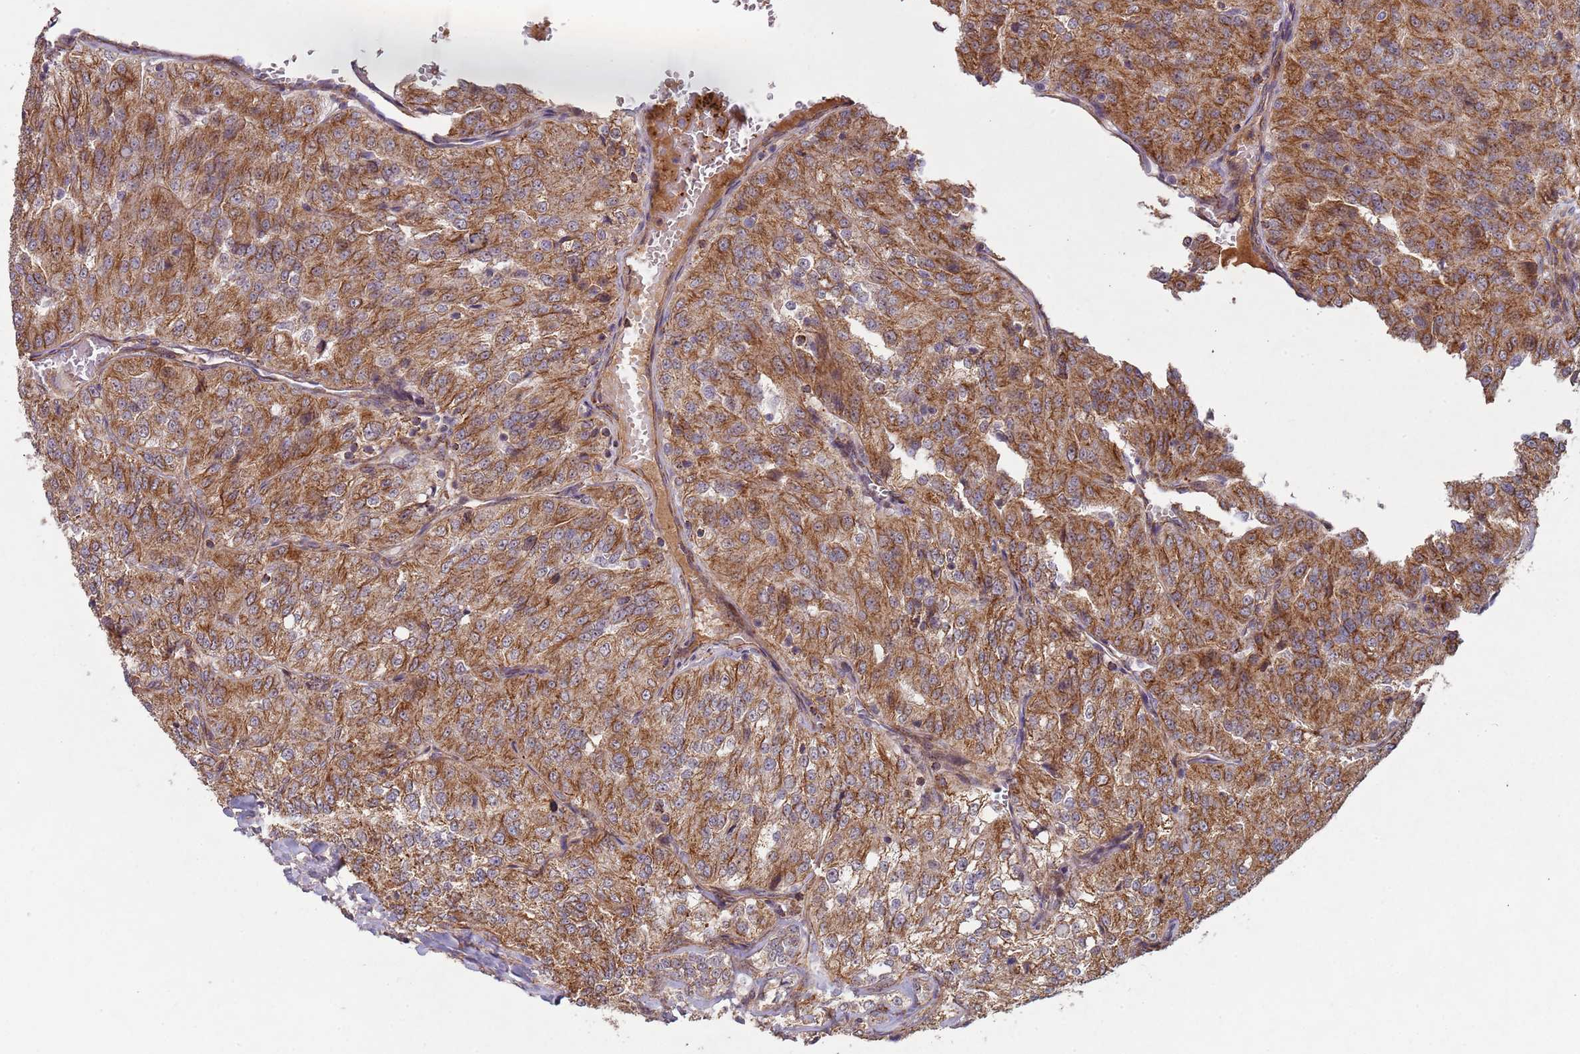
{"staining": {"intensity": "moderate", "quantity": ">75%", "location": "cytoplasmic/membranous"}, "tissue": "renal cancer", "cell_type": "Tumor cells", "image_type": "cancer", "snomed": [{"axis": "morphology", "description": "Adenocarcinoma, NOS"}, {"axis": "topography", "description": "Kidney"}], "caption": "This micrograph displays renal cancer (adenocarcinoma) stained with immunohistochemistry to label a protein in brown. The cytoplasmic/membranous of tumor cells show moderate positivity for the protein. Nuclei are counter-stained blue.", "gene": "KANSL1L", "patient": {"sex": "female", "age": 63}}